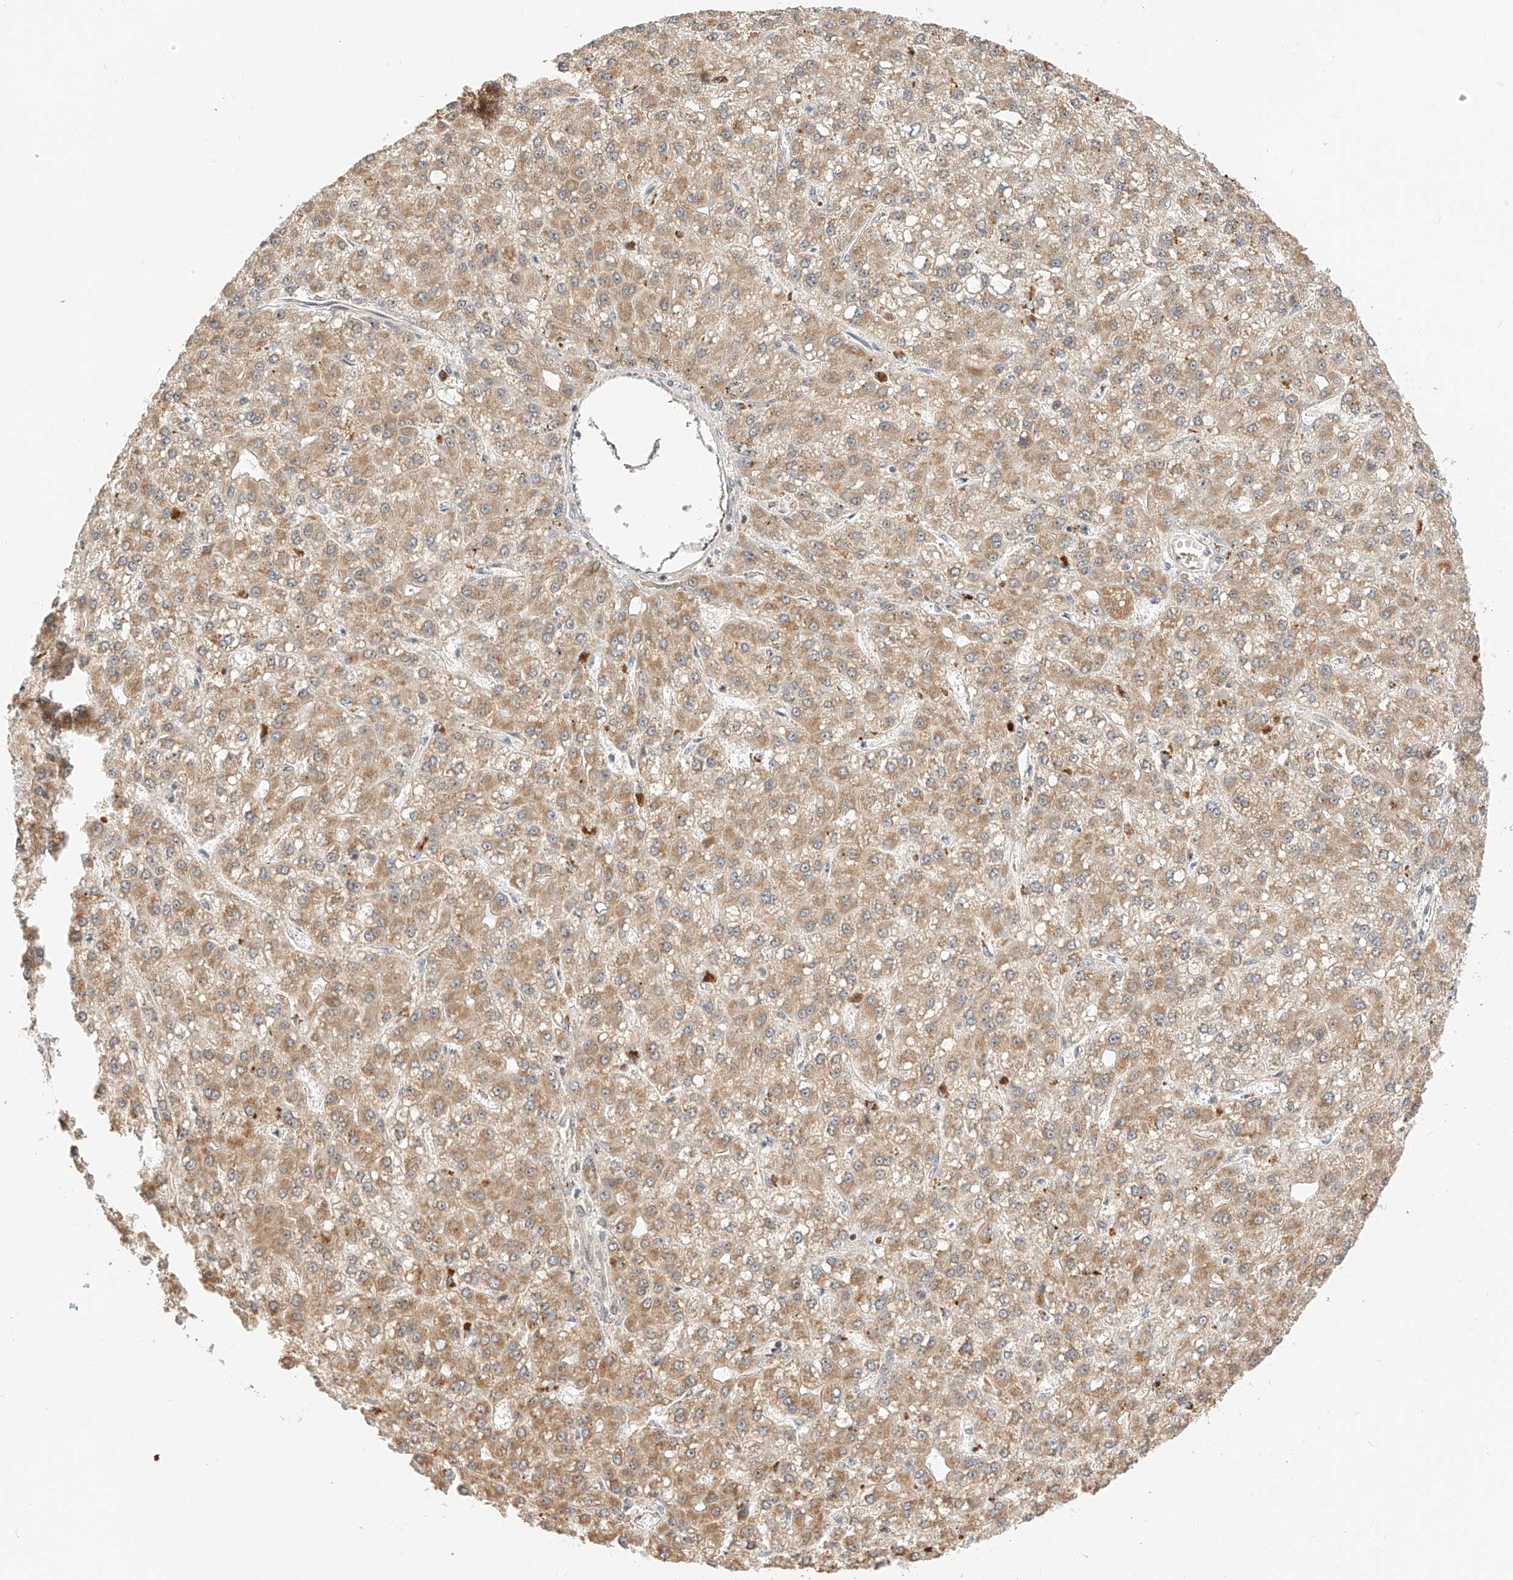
{"staining": {"intensity": "moderate", "quantity": ">75%", "location": "cytoplasmic/membranous"}, "tissue": "liver cancer", "cell_type": "Tumor cells", "image_type": "cancer", "snomed": [{"axis": "morphology", "description": "Carcinoma, Hepatocellular, NOS"}, {"axis": "topography", "description": "Liver"}], "caption": "About >75% of tumor cells in human liver cancer show moderate cytoplasmic/membranous protein positivity as visualized by brown immunohistochemical staining.", "gene": "EIF4H", "patient": {"sex": "male", "age": 67}}